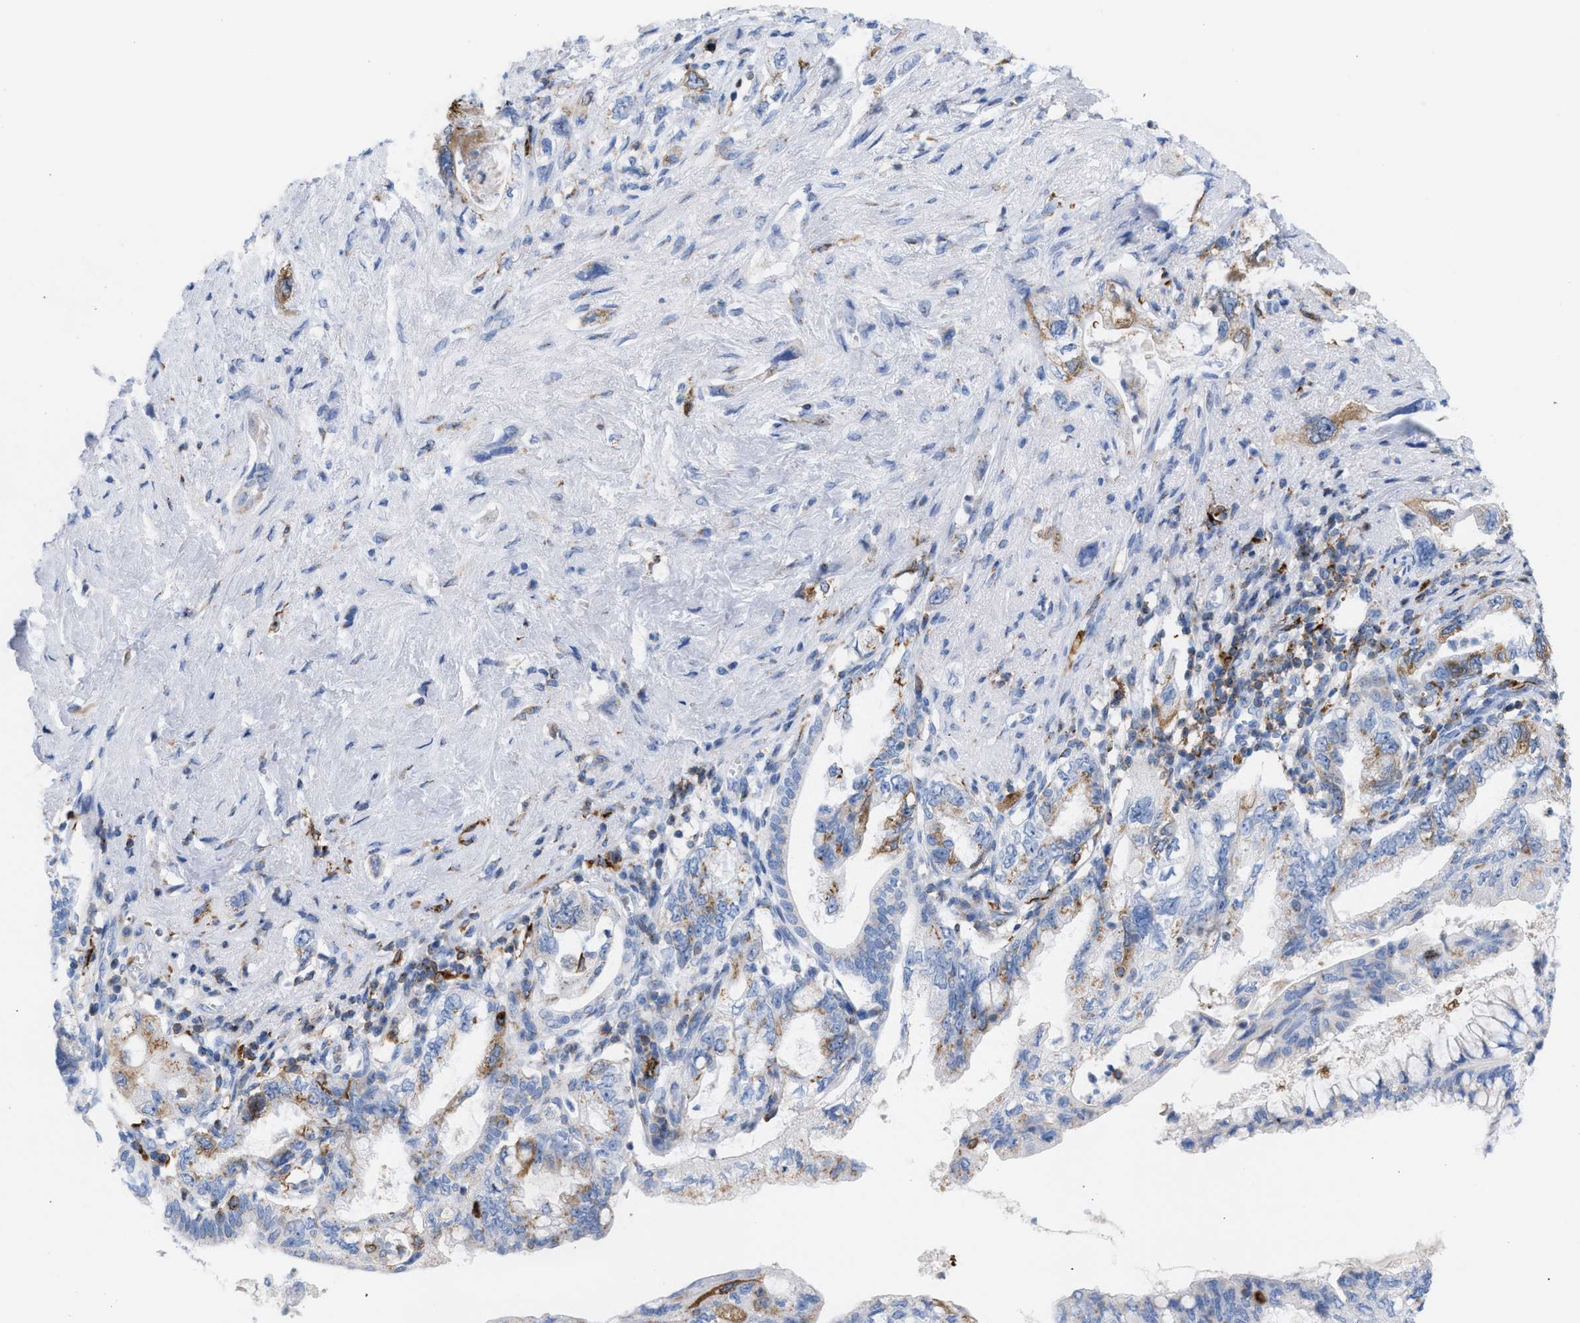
{"staining": {"intensity": "moderate", "quantity": "<25%", "location": "cytoplasmic/membranous"}, "tissue": "pancreatic cancer", "cell_type": "Tumor cells", "image_type": "cancer", "snomed": [{"axis": "morphology", "description": "Adenocarcinoma, NOS"}, {"axis": "topography", "description": "Pancreas"}], "caption": "High-magnification brightfield microscopy of pancreatic adenocarcinoma stained with DAB (brown) and counterstained with hematoxylin (blue). tumor cells exhibit moderate cytoplasmic/membranous expression is seen in approximately<25% of cells.", "gene": "TACC3", "patient": {"sex": "female", "age": 73}}